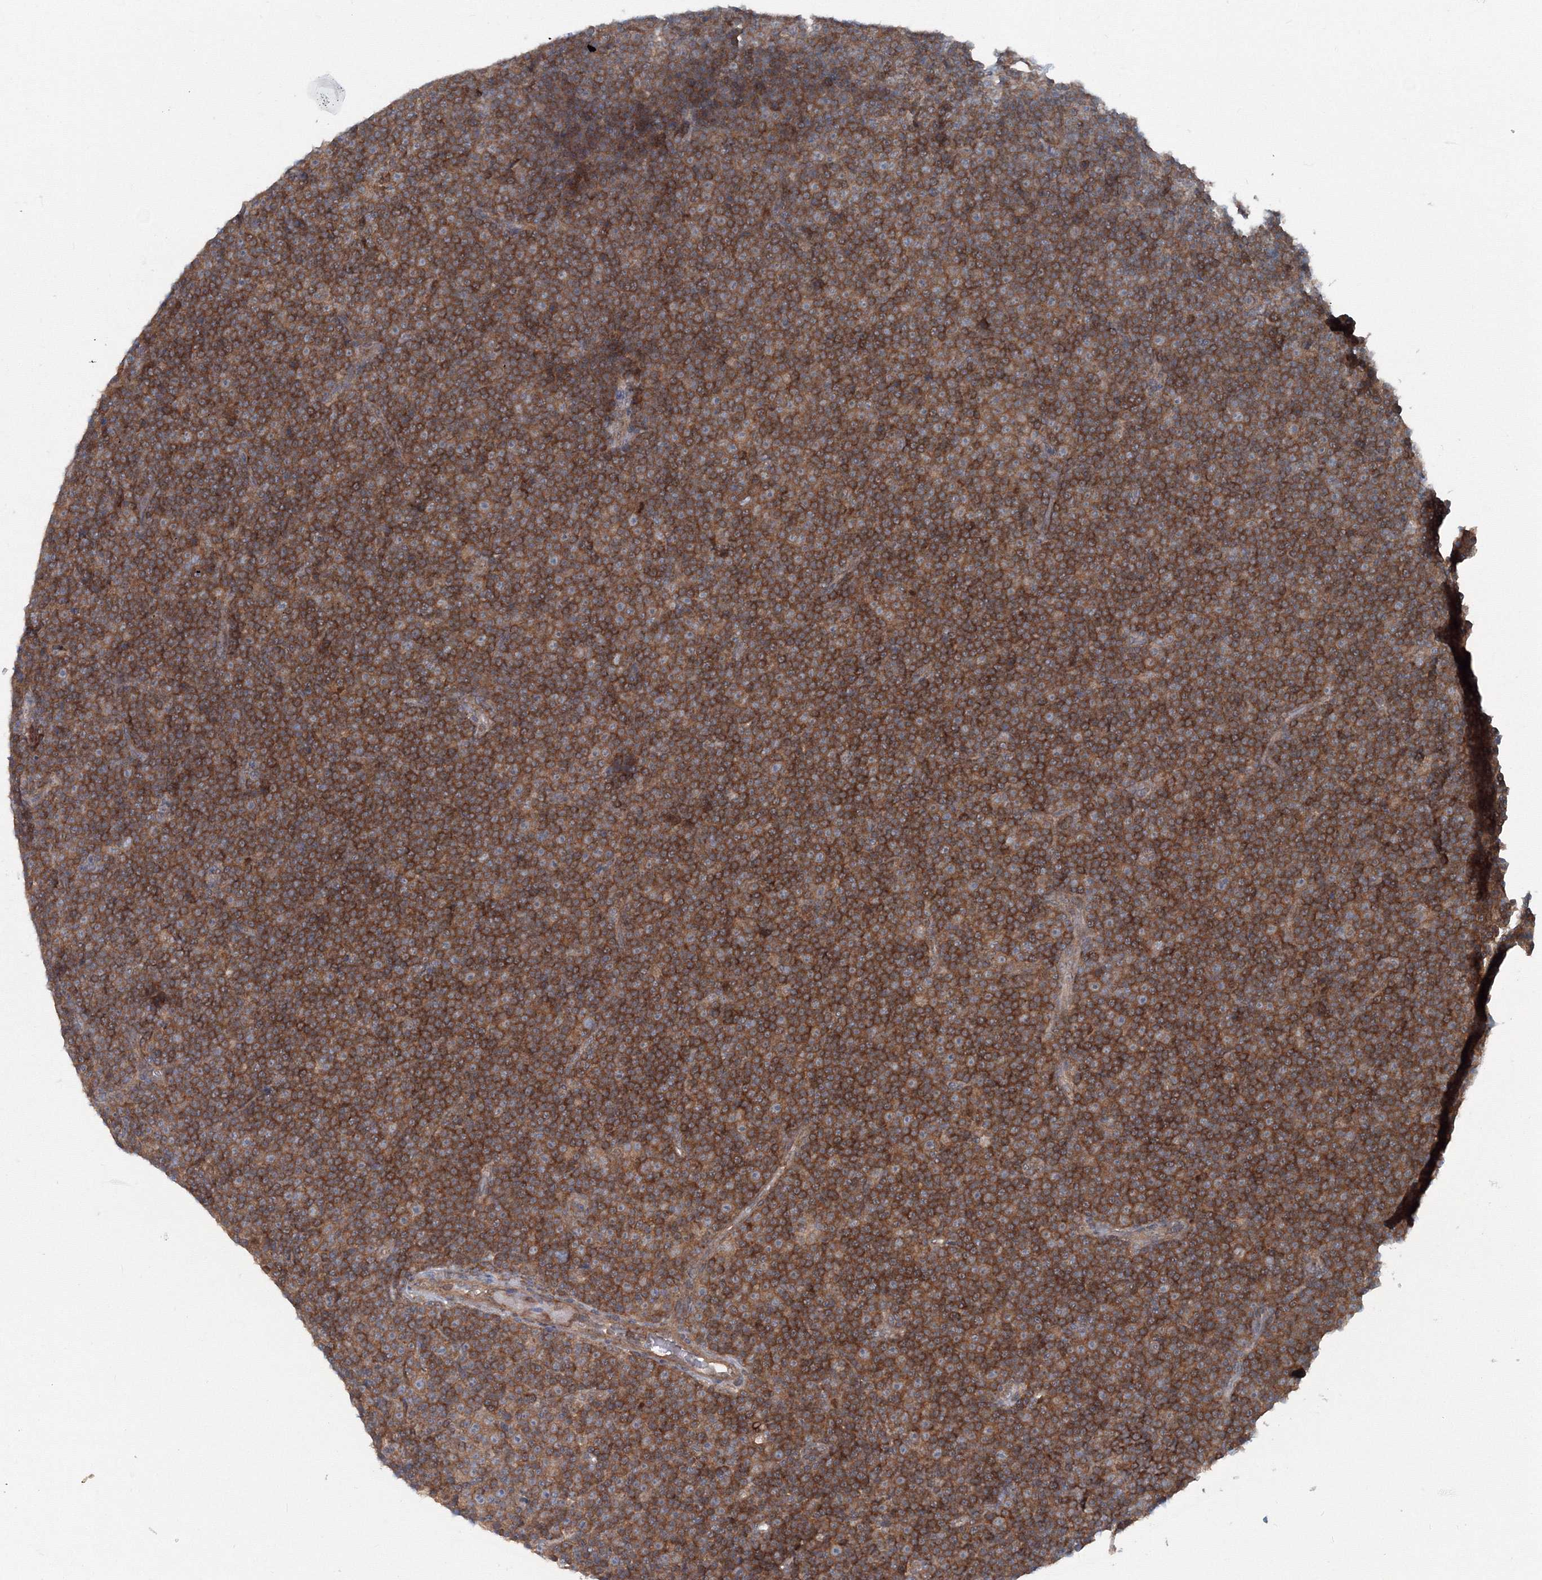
{"staining": {"intensity": "moderate", "quantity": ">75%", "location": "cytoplasmic/membranous"}, "tissue": "lymphoma", "cell_type": "Tumor cells", "image_type": "cancer", "snomed": [{"axis": "morphology", "description": "Malignant lymphoma, non-Hodgkin's type, Low grade"}, {"axis": "topography", "description": "Lymph node"}], "caption": "The photomicrograph exhibits staining of lymphoma, revealing moderate cytoplasmic/membranous protein positivity (brown color) within tumor cells.", "gene": "TPRKB", "patient": {"sex": "female", "age": 67}}